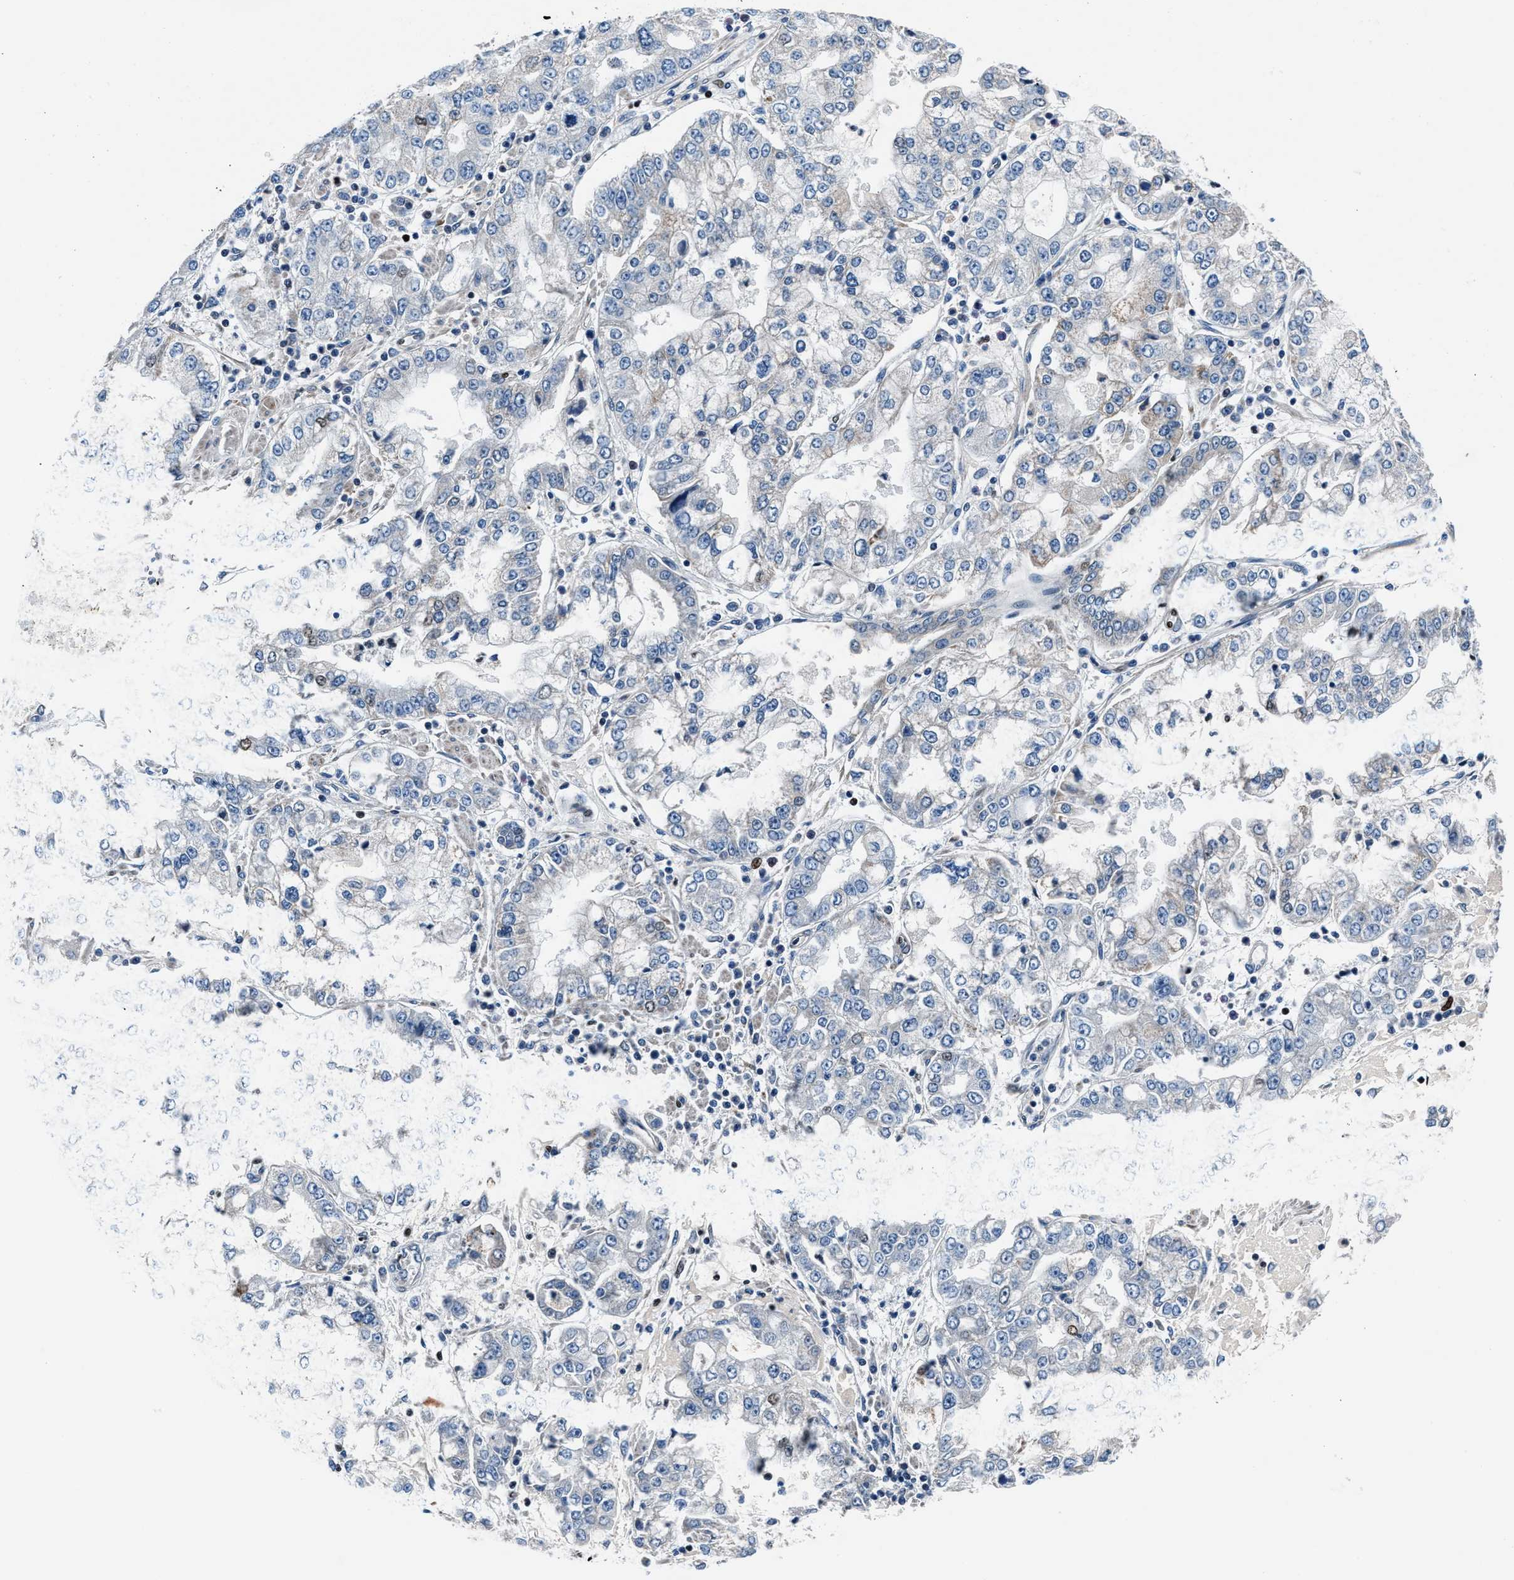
{"staining": {"intensity": "negative", "quantity": "none", "location": "none"}, "tissue": "stomach cancer", "cell_type": "Tumor cells", "image_type": "cancer", "snomed": [{"axis": "morphology", "description": "Adenocarcinoma, NOS"}, {"axis": "topography", "description": "Stomach"}], "caption": "IHC histopathology image of neoplastic tissue: stomach cancer stained with DAB shows no significant protein expression in tumor cells.", "gene": "PRRC2B", "patient": {"sex": "male", "age": 76}}